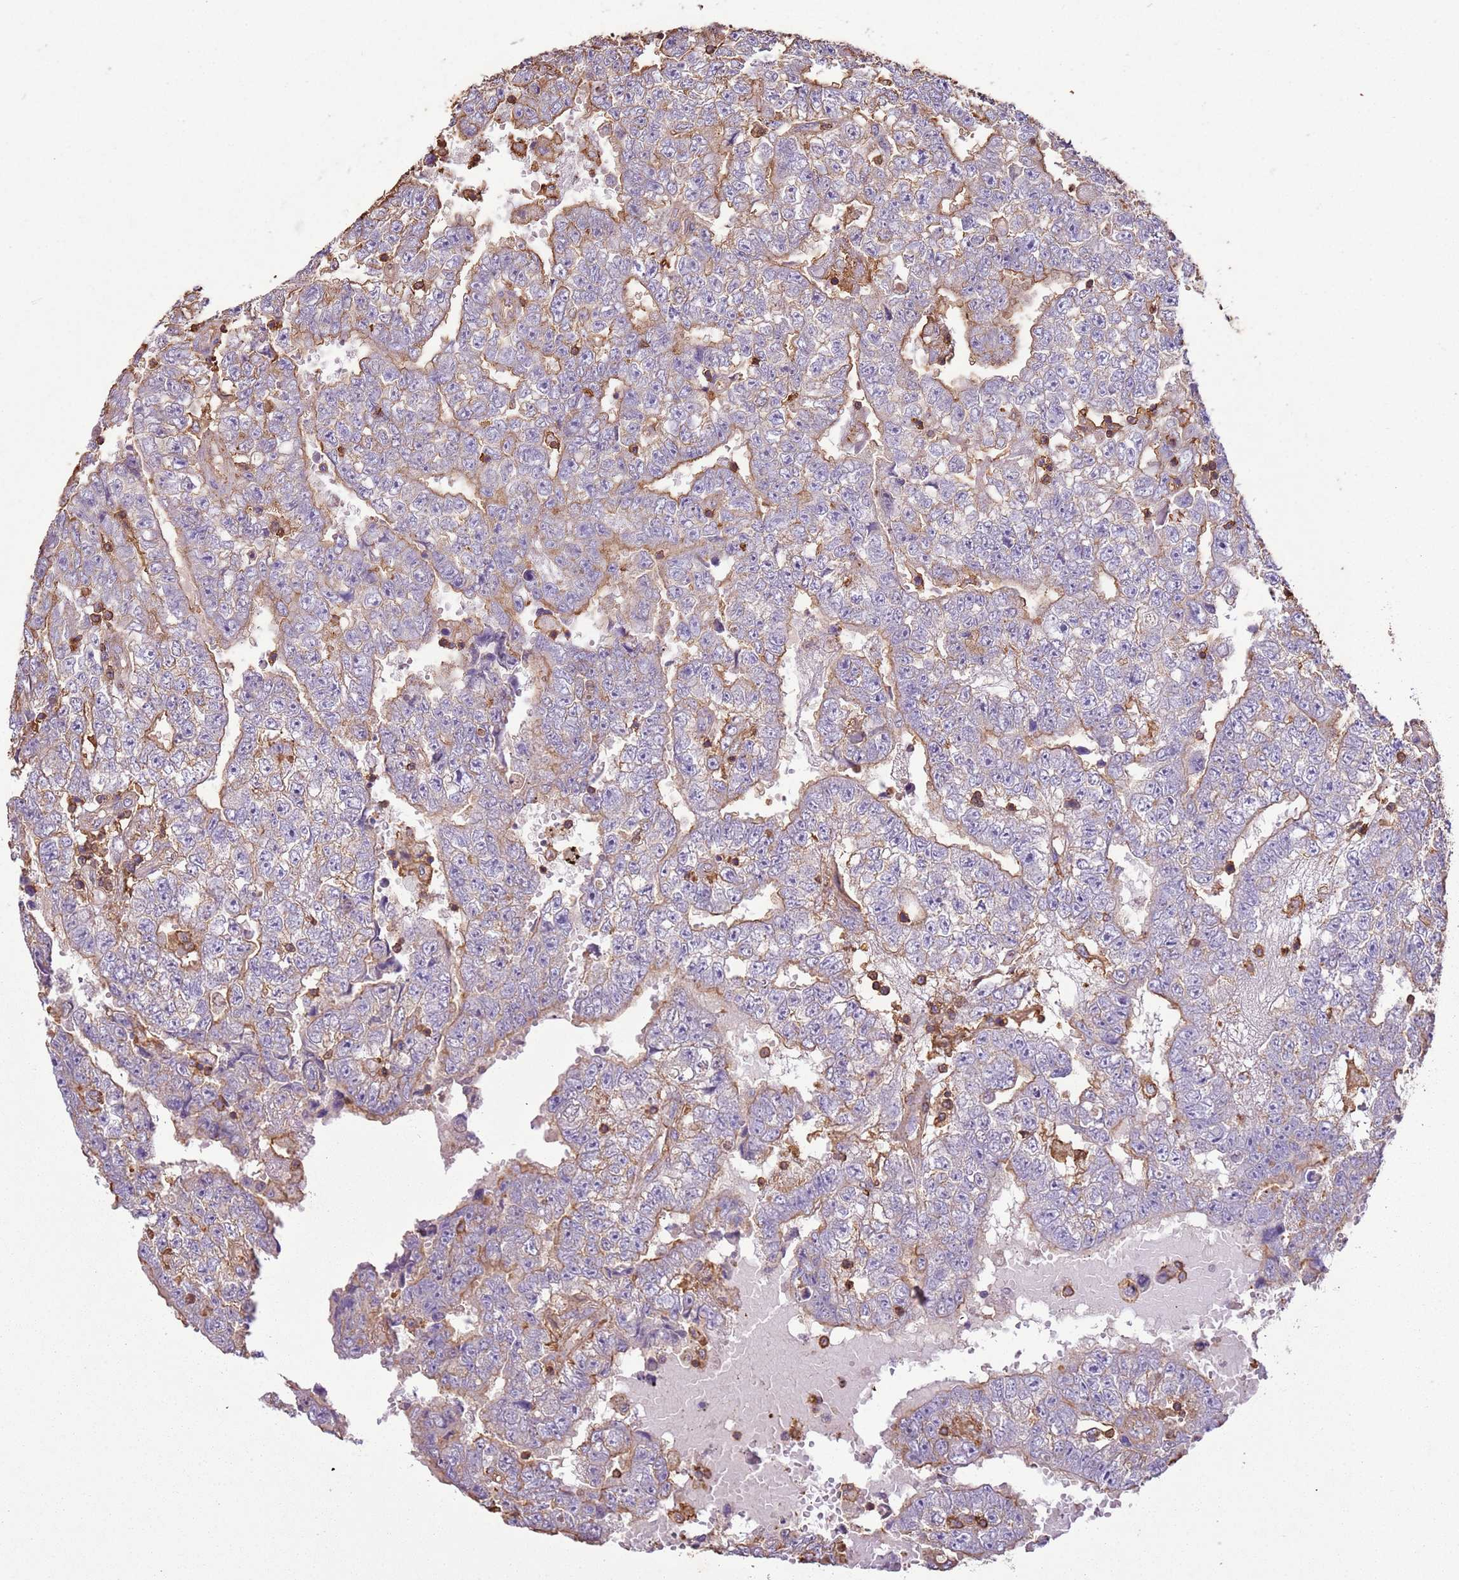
{"staining": {"intensity": "moderate", "quantity": "25%-75%", "location": "cytoplasmic/membranous"}, "tissue": "testis cancer", "cell_type": "Tumor cells", "image_type": "cancer", "snomed": [{"axis": "morphology", "description": "Carcinoma, Embryonal, NOS"}, {"axis": "topography", "description": "Testis"}], "caption": "Protein expression analysis of testis cancer (embryonal carcinoma) exhibits moderate cytoplasmic/membranous expression in about 25%-75% of tumor cells.", "gene": "ARL10", "patient": {"sex": "male", "age": 25}}